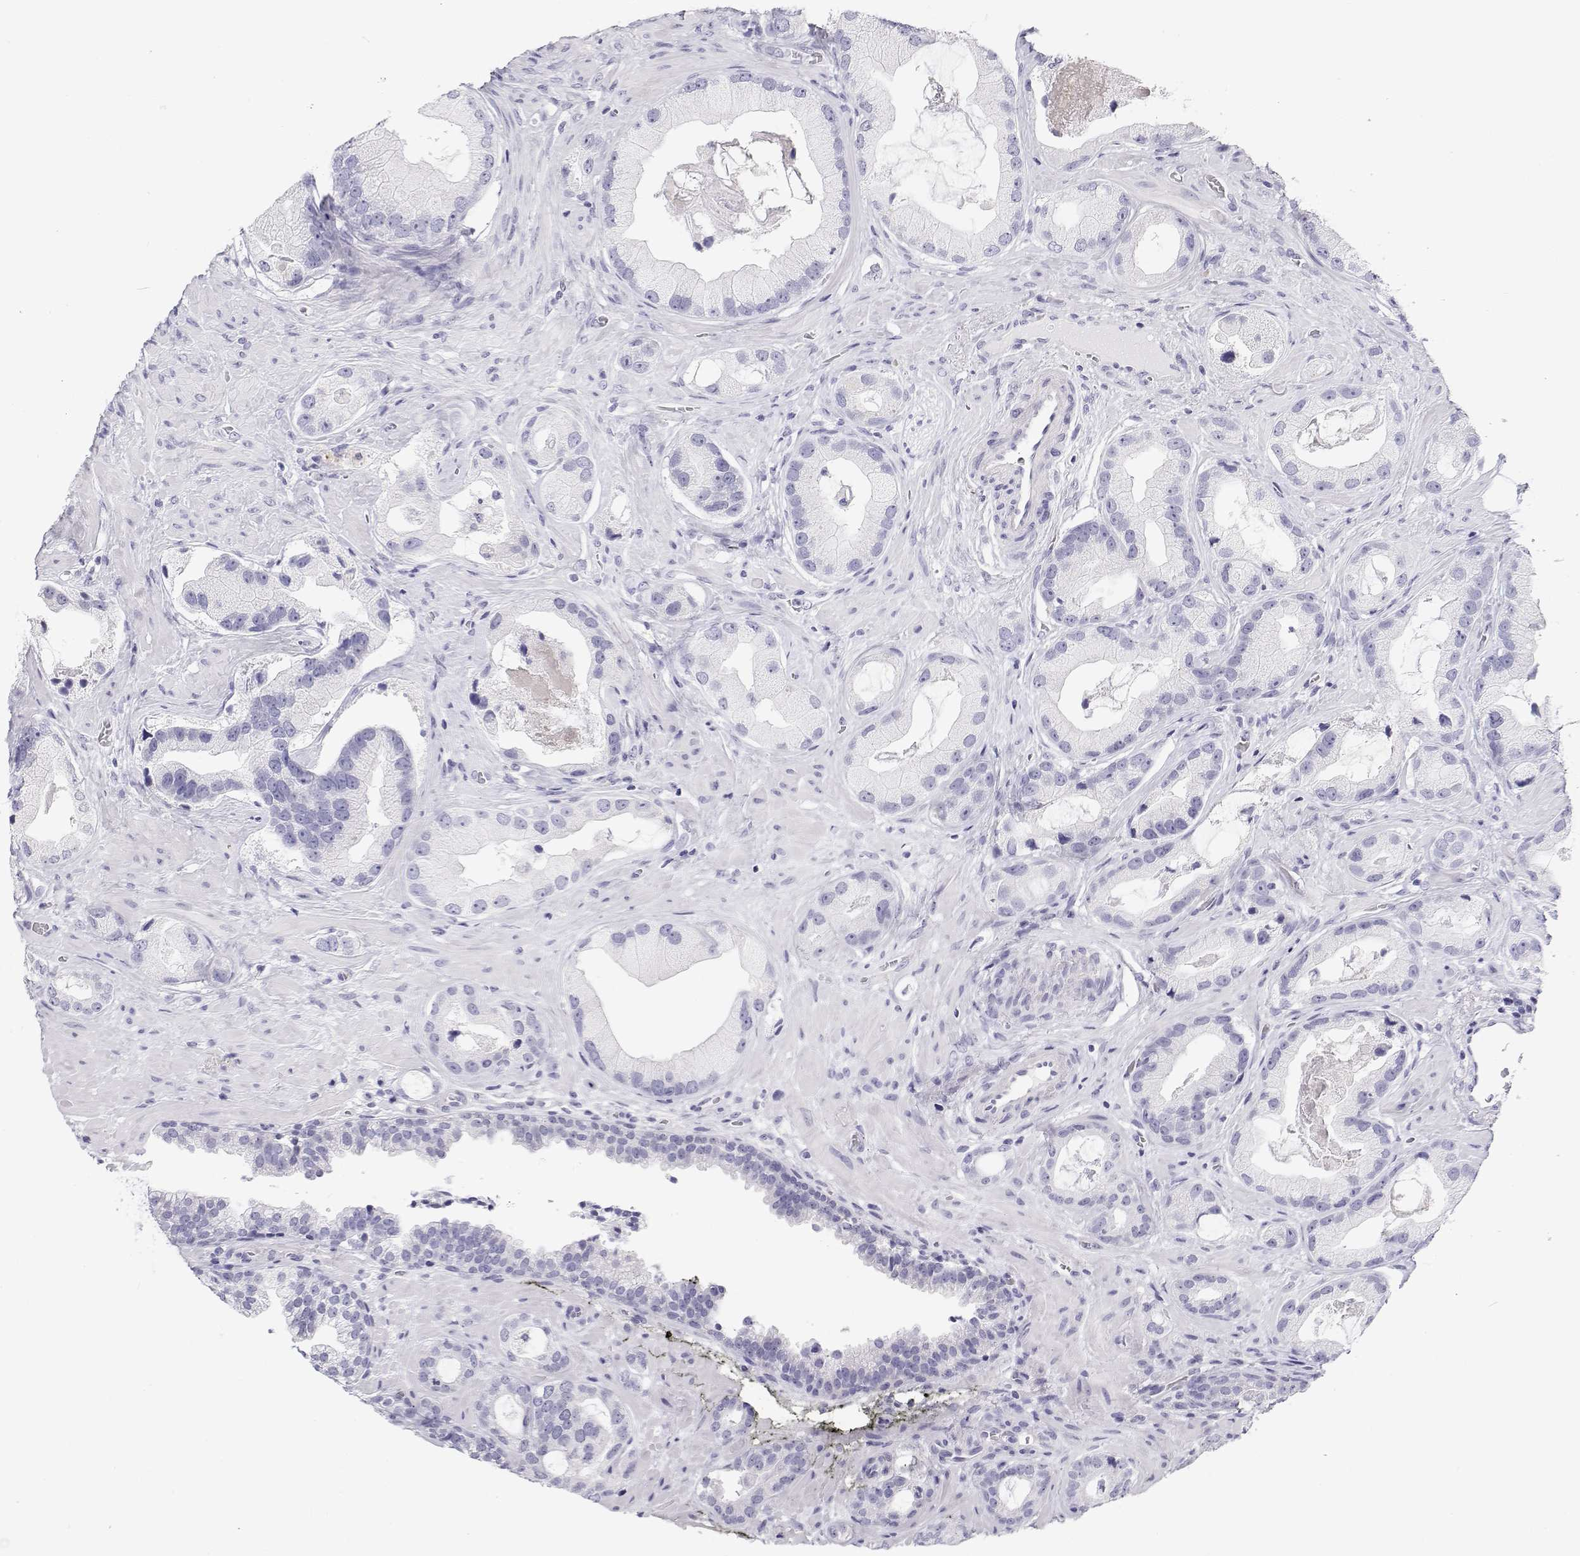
{"staining": {"intensity": "negative", "quantity": "none", "location": "none"}, "tissue": "prostate cancer", "cell_type": "Tumor cells", "image_type": "cancer", "snomed": [{"axis": "morphology", "description": "Adenocarcinoma, Low grade"}, {"axis": "topography", "description": "Prostate"}], "caption": "Prostate cancer stained for a protein using IHC shows no positivity tumor cells.", "gene": "BHMT", "patient": {"sex": "male", "age": 62}}